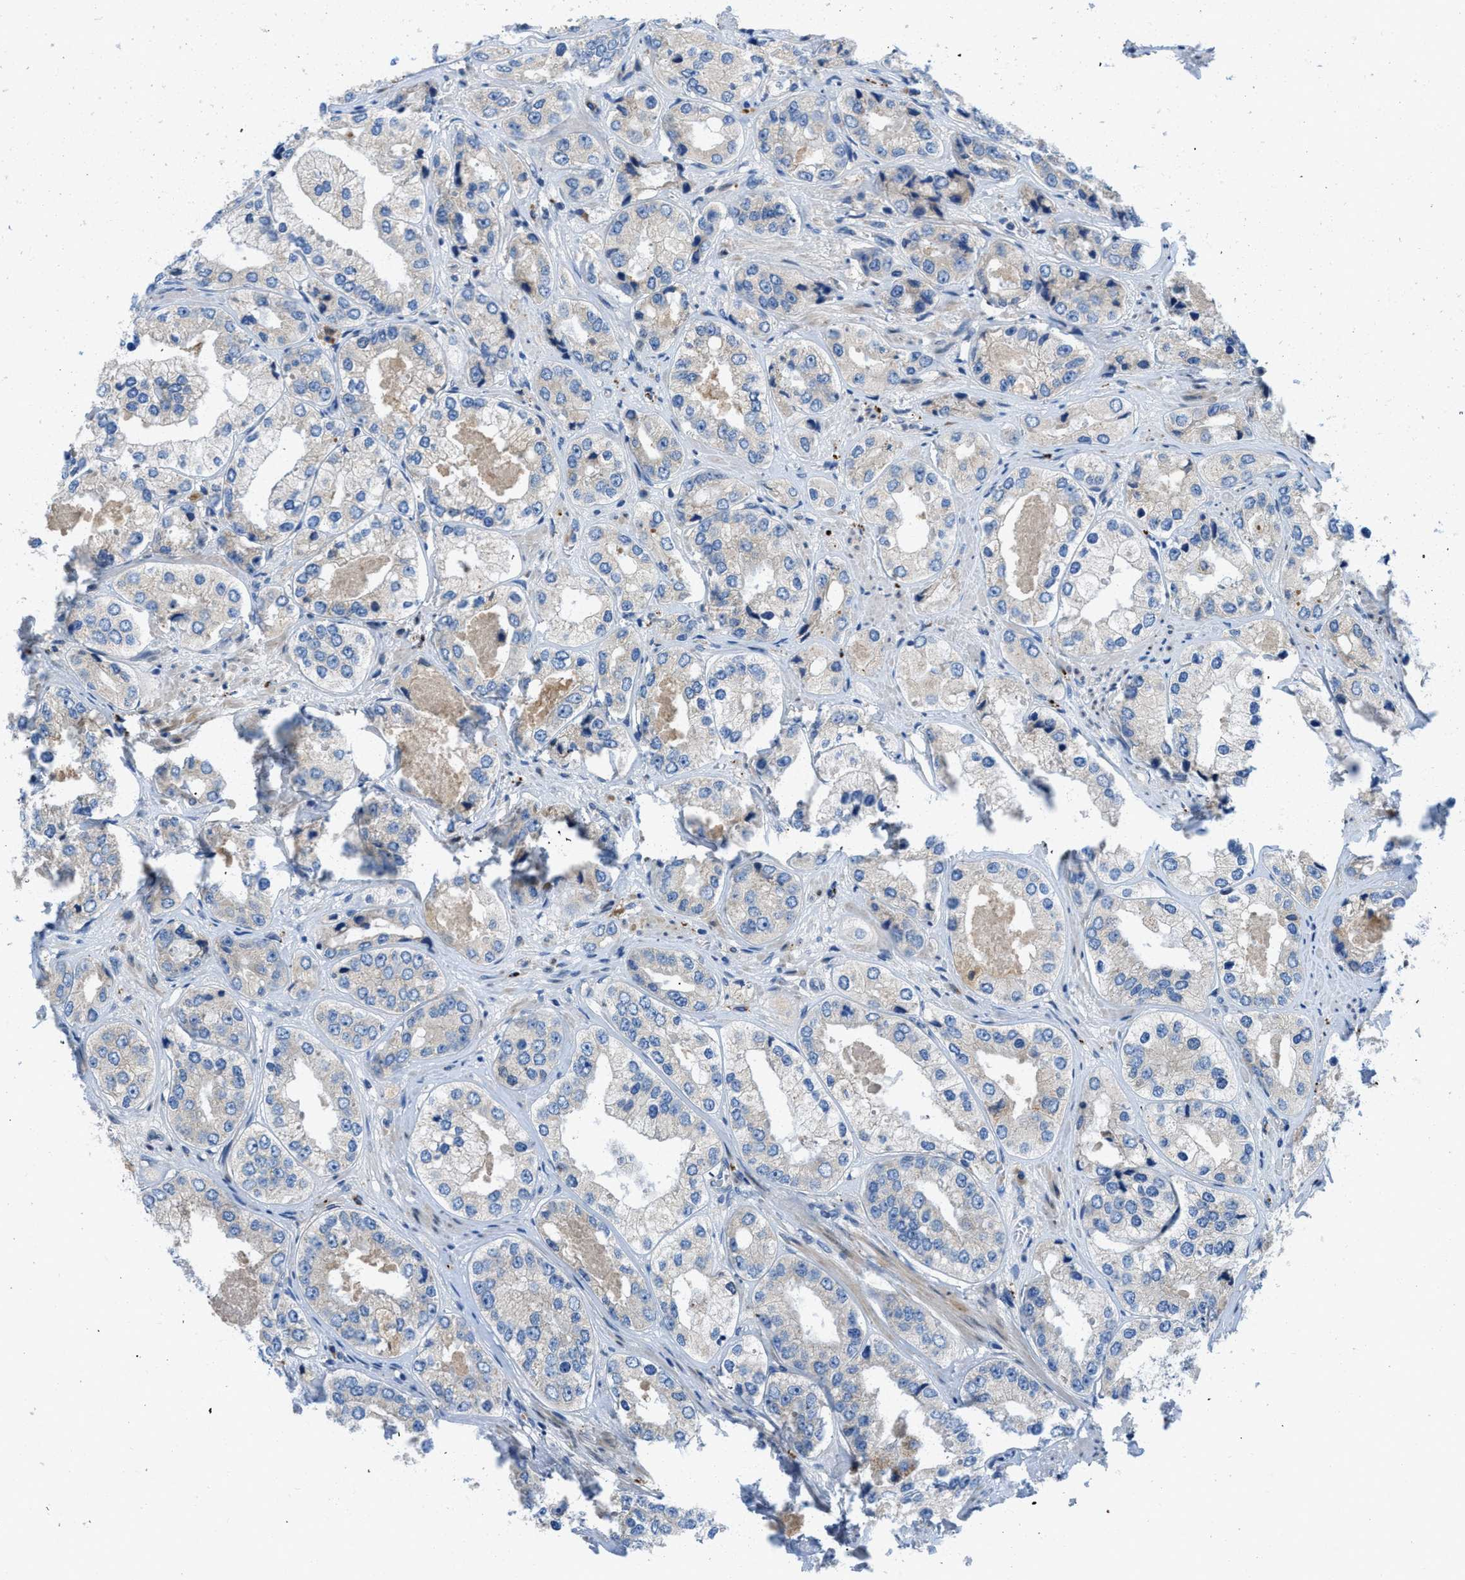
{"staining": {"intensity": "negative", "quantity": "none", "location": "none"}, "tissue": "prostate cancer", "cell_type": "Tumor cells", "image_type": "cancer", "snomed": [{"axis": "morphology", "description": "Adenocarcinoma, High grade"}, {"axis": "topography", "description": "Prostate"}], "caption": "This is an immunohistochemistry (IHC) histopathology image of human adenocarcinoma (high-grade) (prostate). There is no expression in tumor cells.", "gene": "TMEM248", "patient": {"sex": "male", "age": 61}}